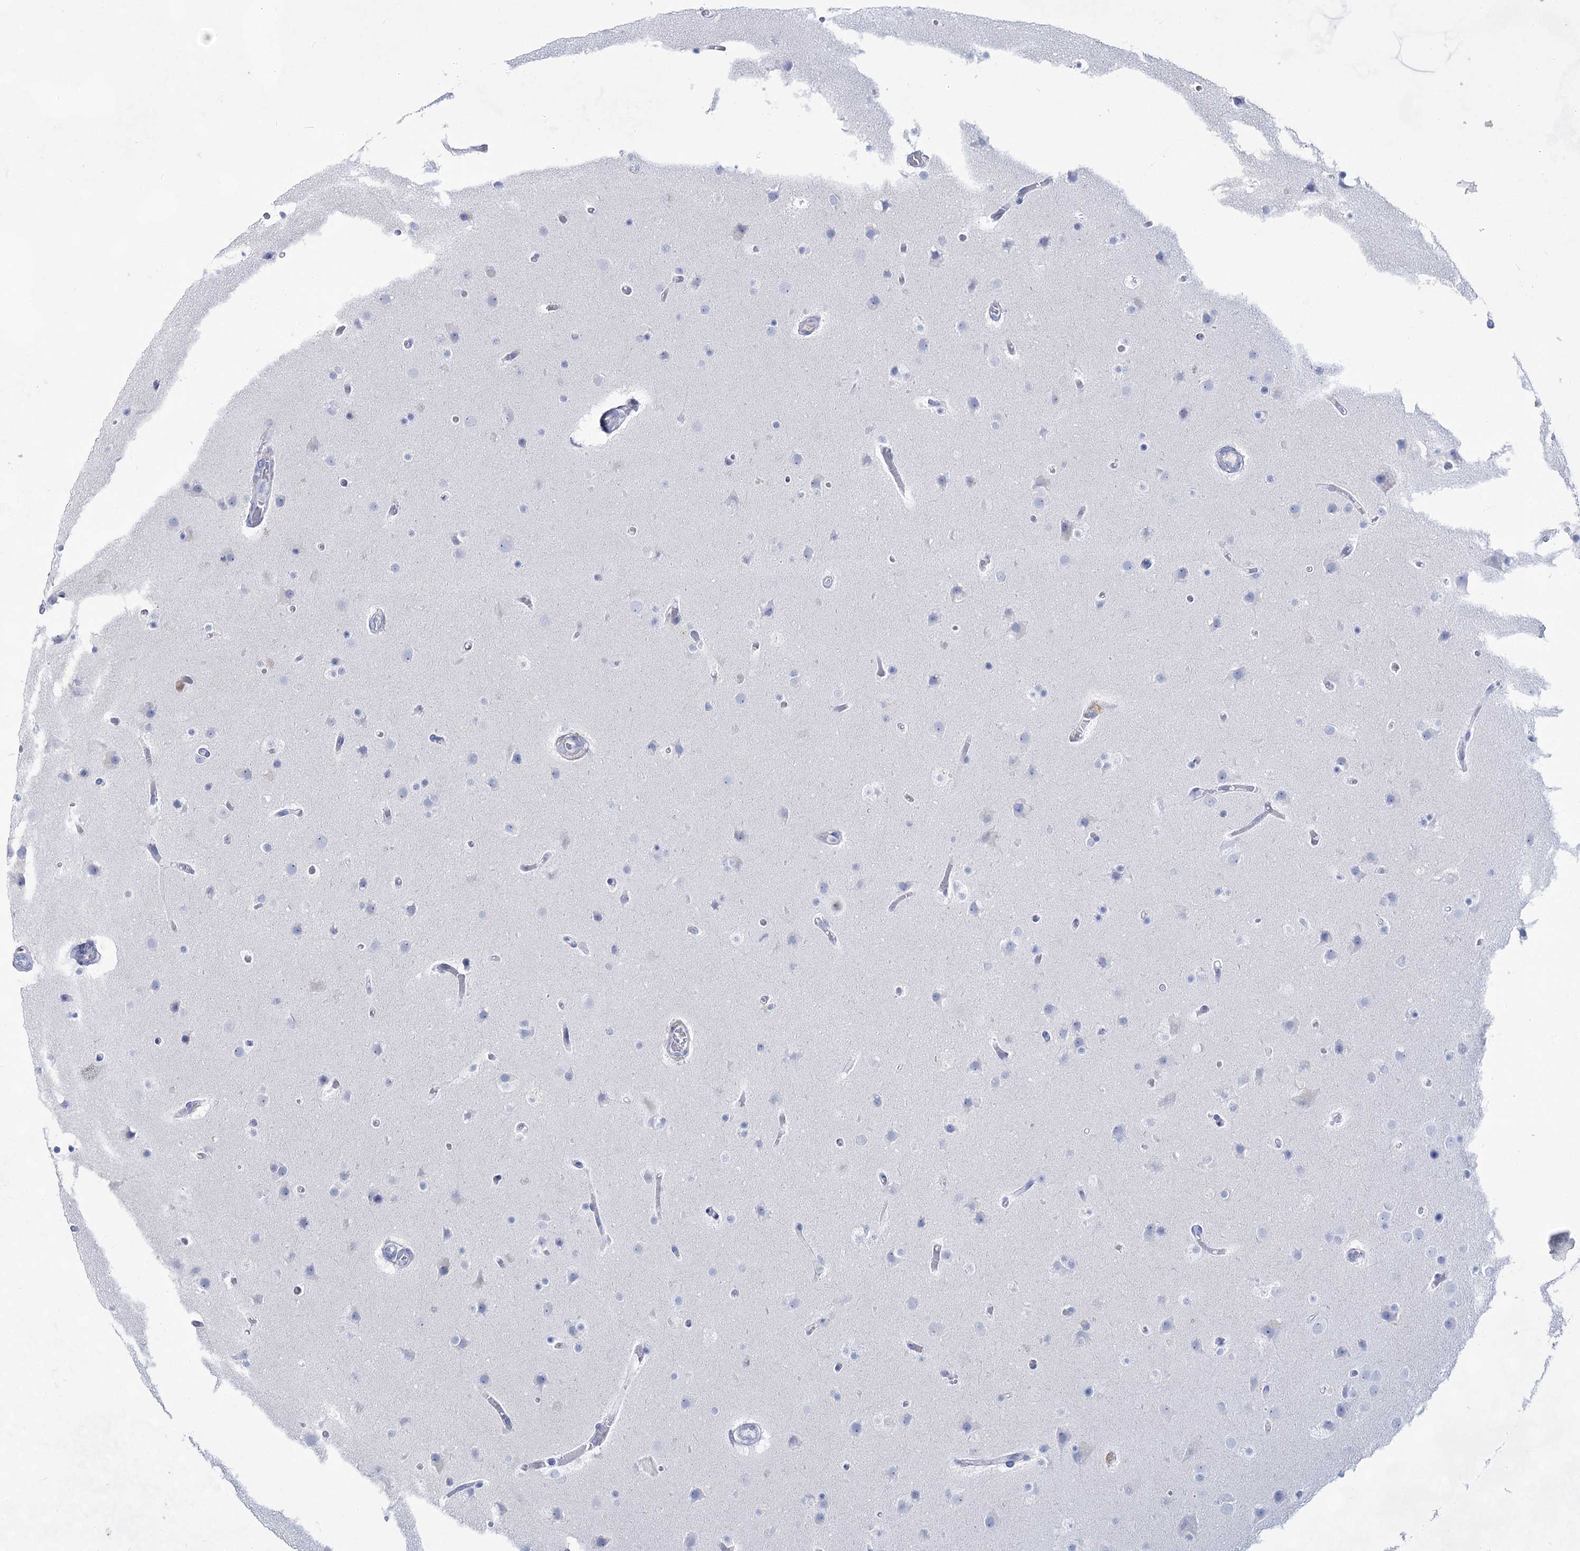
{"staining": {"intensity": "negative", "quantity": "none", "location": "none"}, "tissue": "glioma", "cell_type": "Tumor cells", "image_type": "cancer", "snomed": [{"axis": "morphology", "description": "Glioma, malignant, High grade"}, {"axis": "topography", "description": "Cerebral cortex"}], "caption": "Protein analysis of glioma shows no significant staining in tumor cells. (Immunohistochemistry (ihc), brightfield microscopy, high magnification).", "gene": "ACRV1", "patient": {"sex": "female", "age": 36}}